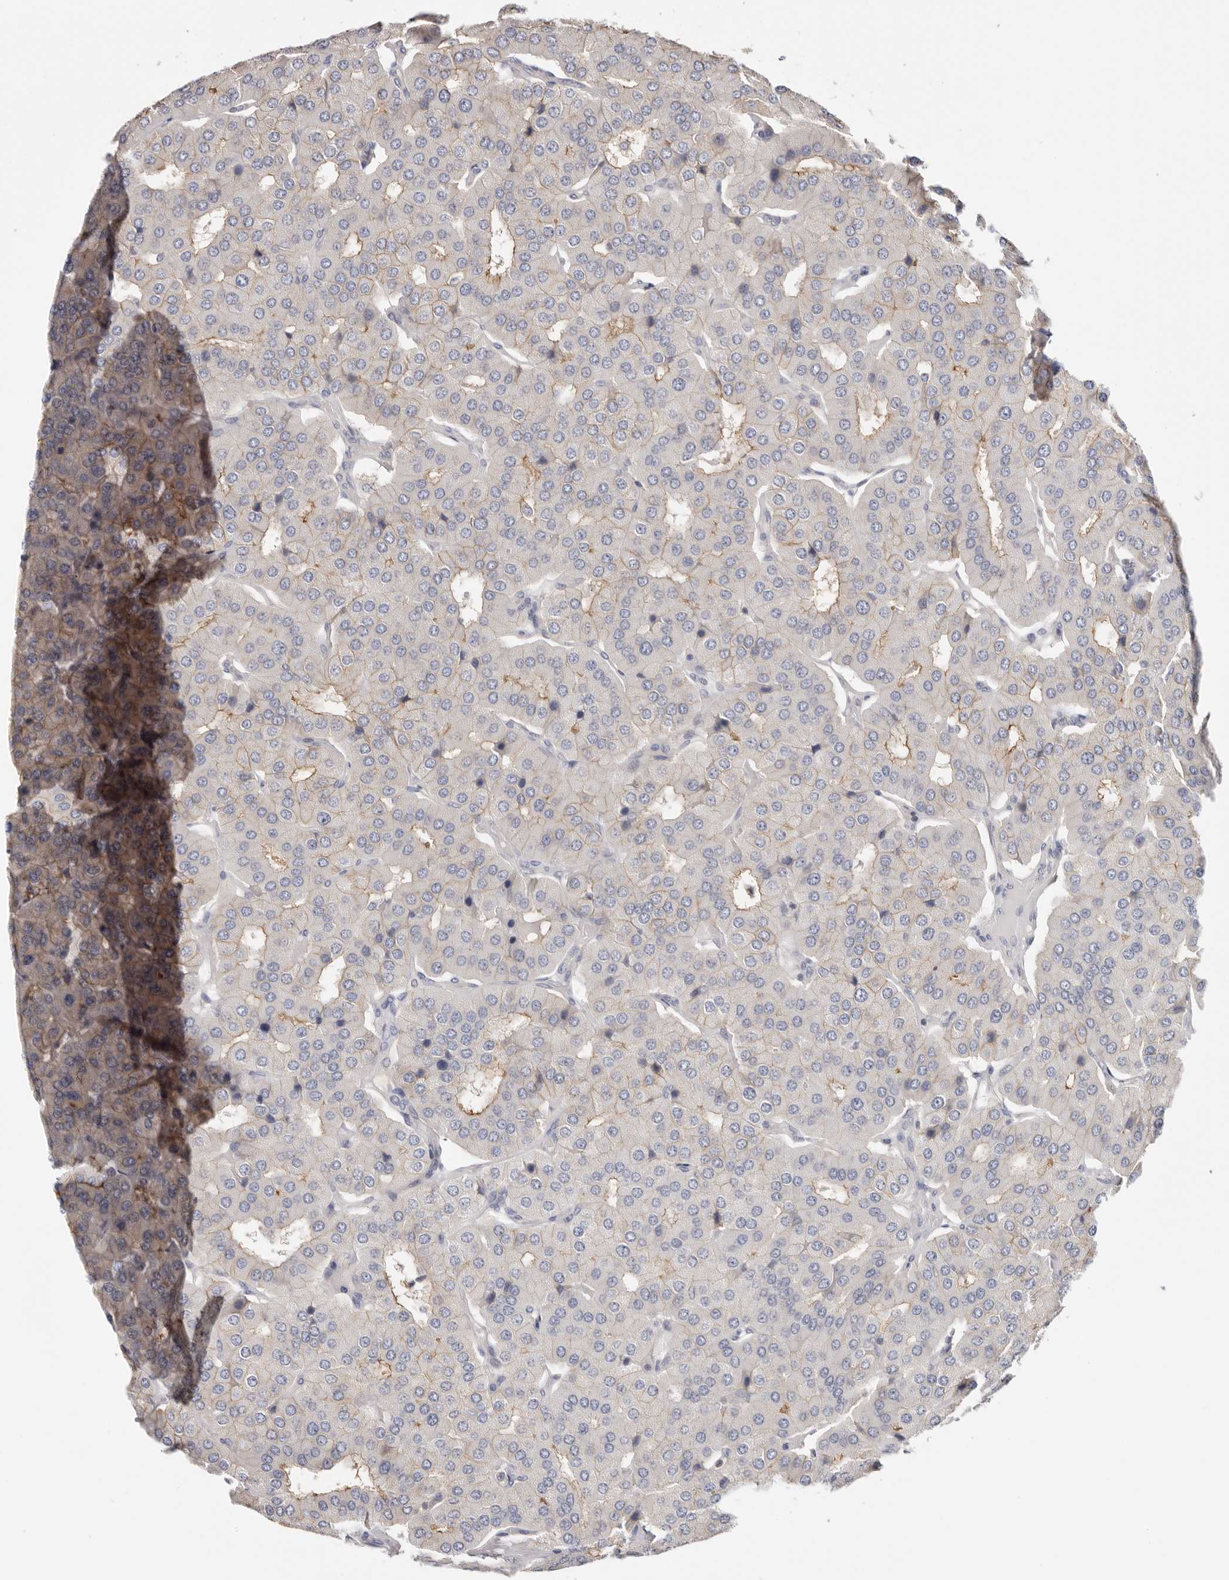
{"staining": {"intensity": "weak", "quantity": "<25%", "location": "cytoplasmic/membranous"}, "tissue": "parathyroid gland", "cell_type": "Glandular cells", "image_type": "normal", "snomed": [{"axis": "morphology", "description": "Normal tissue, NOS"}, {"axis": "morphology", "description": "Adenoma, NOS"}, {"axis": "topography", "description": "Parathyroid gland"}], "caption": "The image reveals no staining of glandular cells in normal parathyroid gland.", "gene": "S100A14", "patient": {"sex": "female", "age": 86}}